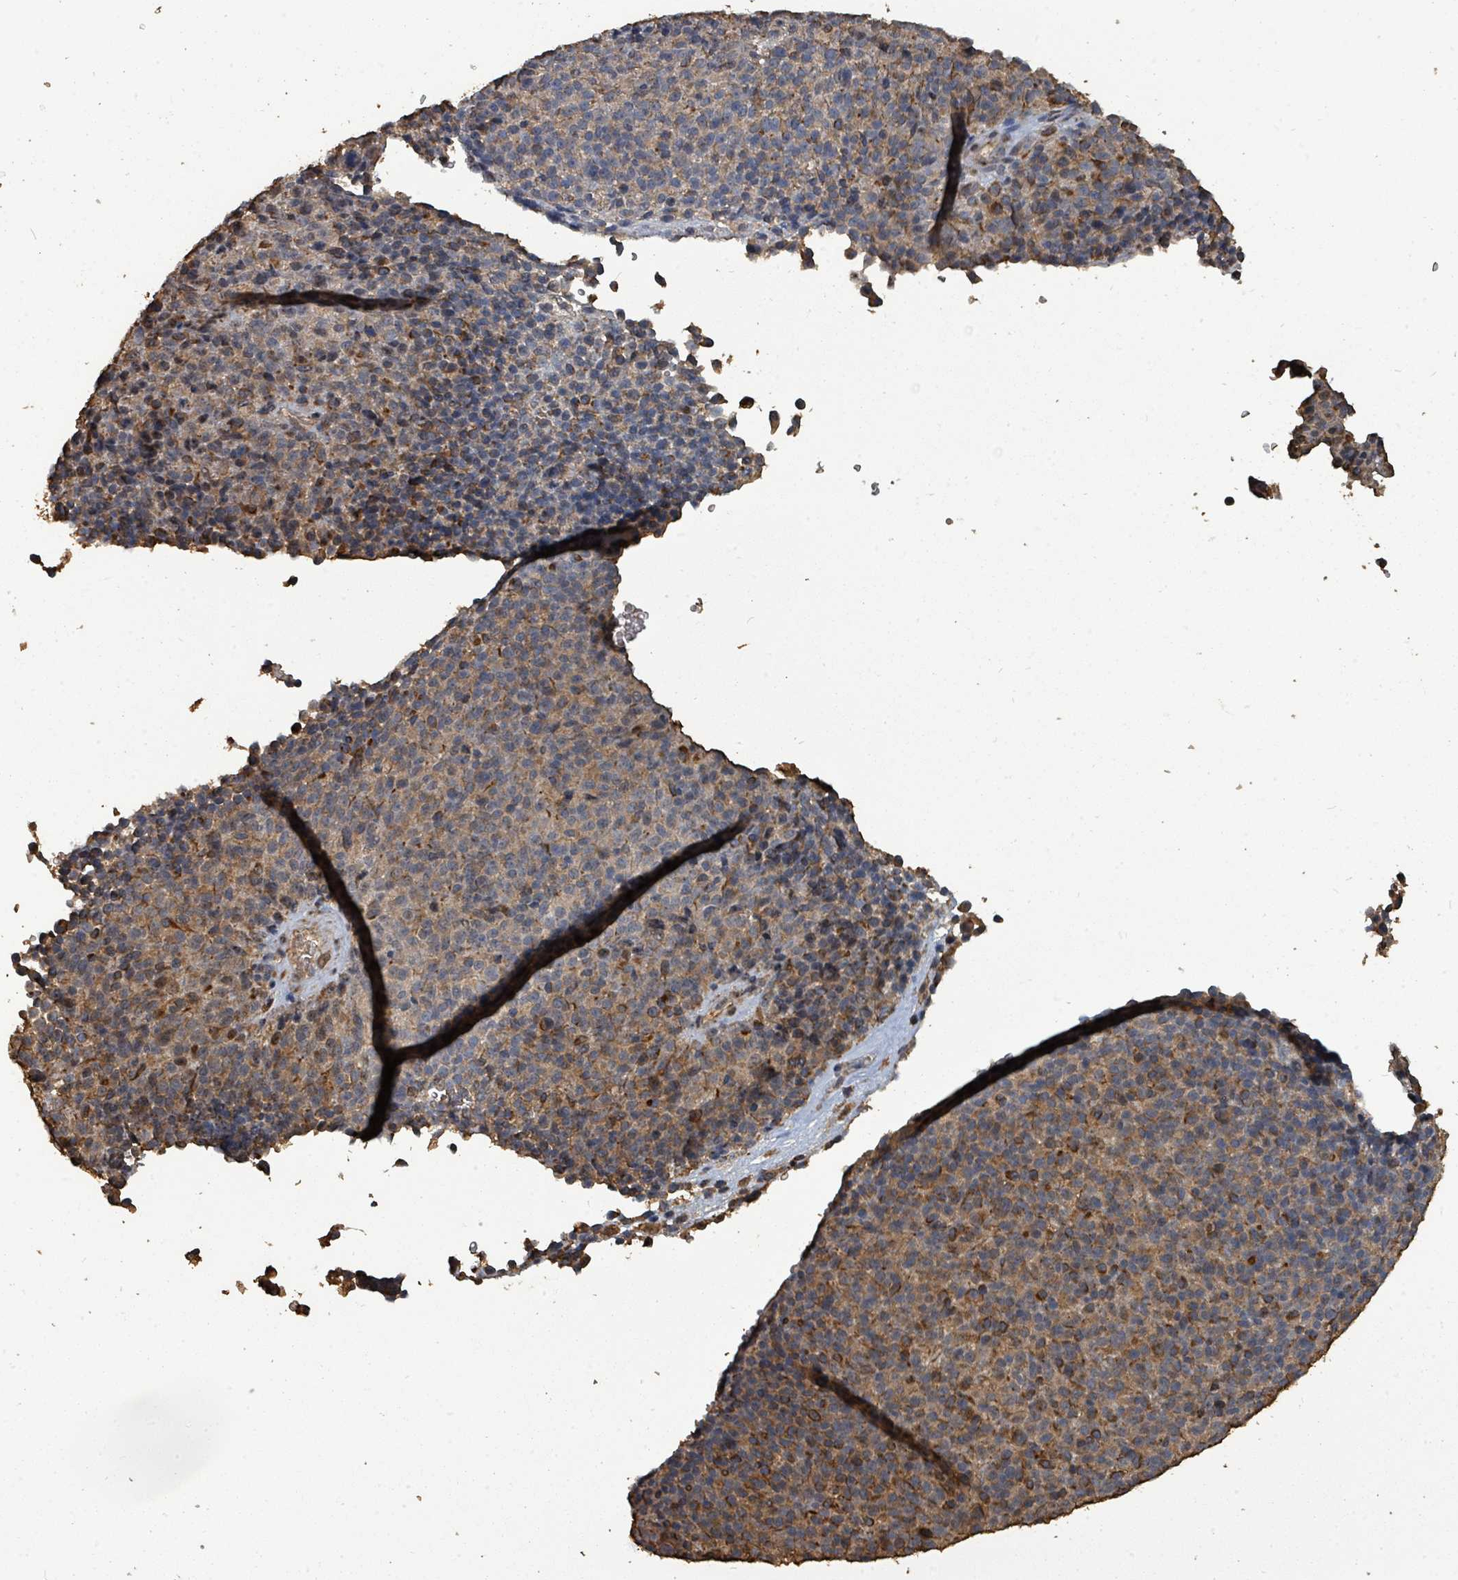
{"staining": {"intensity": "moderate", "quantity": "25%-75%", "location": "cytoplasmic/membranous"}, "tissue": "melanoma", "cell_type": "Tumor cells", "image_type": "cancer", "snomed": [{"axis": "morphology", "description": "Malignant melanoma, Metastatic site"}, {"axis": "topography", "description": "Brain"}], "caption": "Brown immunohistochemical staining in malignant melanoma (metastatic site) reveals moderate cytoplasmic/membranous staining in about 25%-75% of tumor cells.", "gene": "C6orf52", "patient": {"sex": "female", "age": 56}}